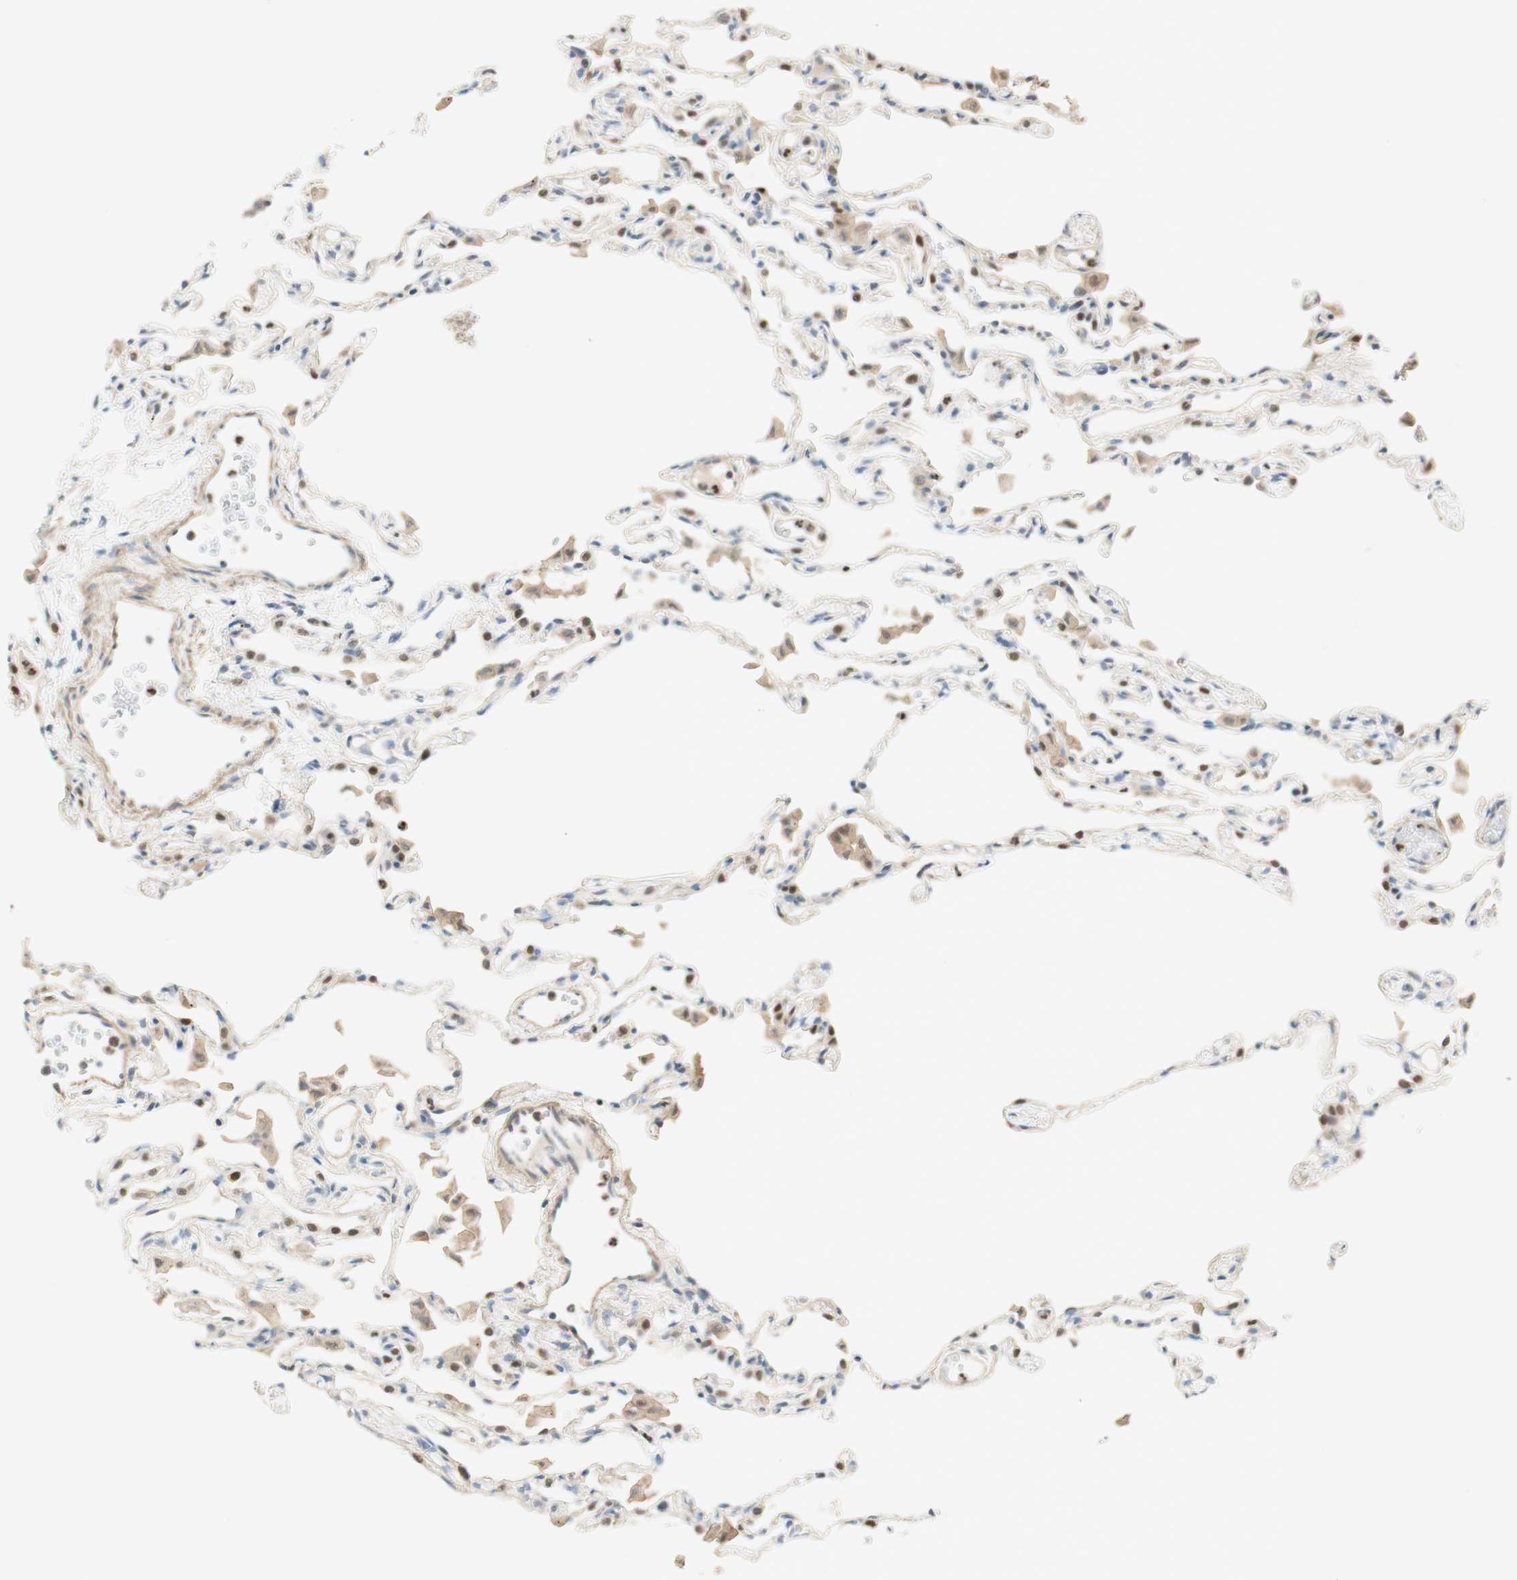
{"staining": {"intensity": "weak", "quantity": "25%-75%", "location": "cytoplasmic/membranous,nuclear"}, "tissue": "lung", "cell_type": "Alveolar cells", "image_type": "normal", "snomed": [{"axis": "morphology", "description": "Normal tissue, NOS"}, {"axis": "topography", "description": "Lung"}], "caption": "Protein staining by IHC shows weak cytoplasmic/membranous,nuclear expression in about 25%-75% of alveolar cells in unremarkable lung.", "gene": "RFNG", "patient": {"sex": "female", "age": 49}}